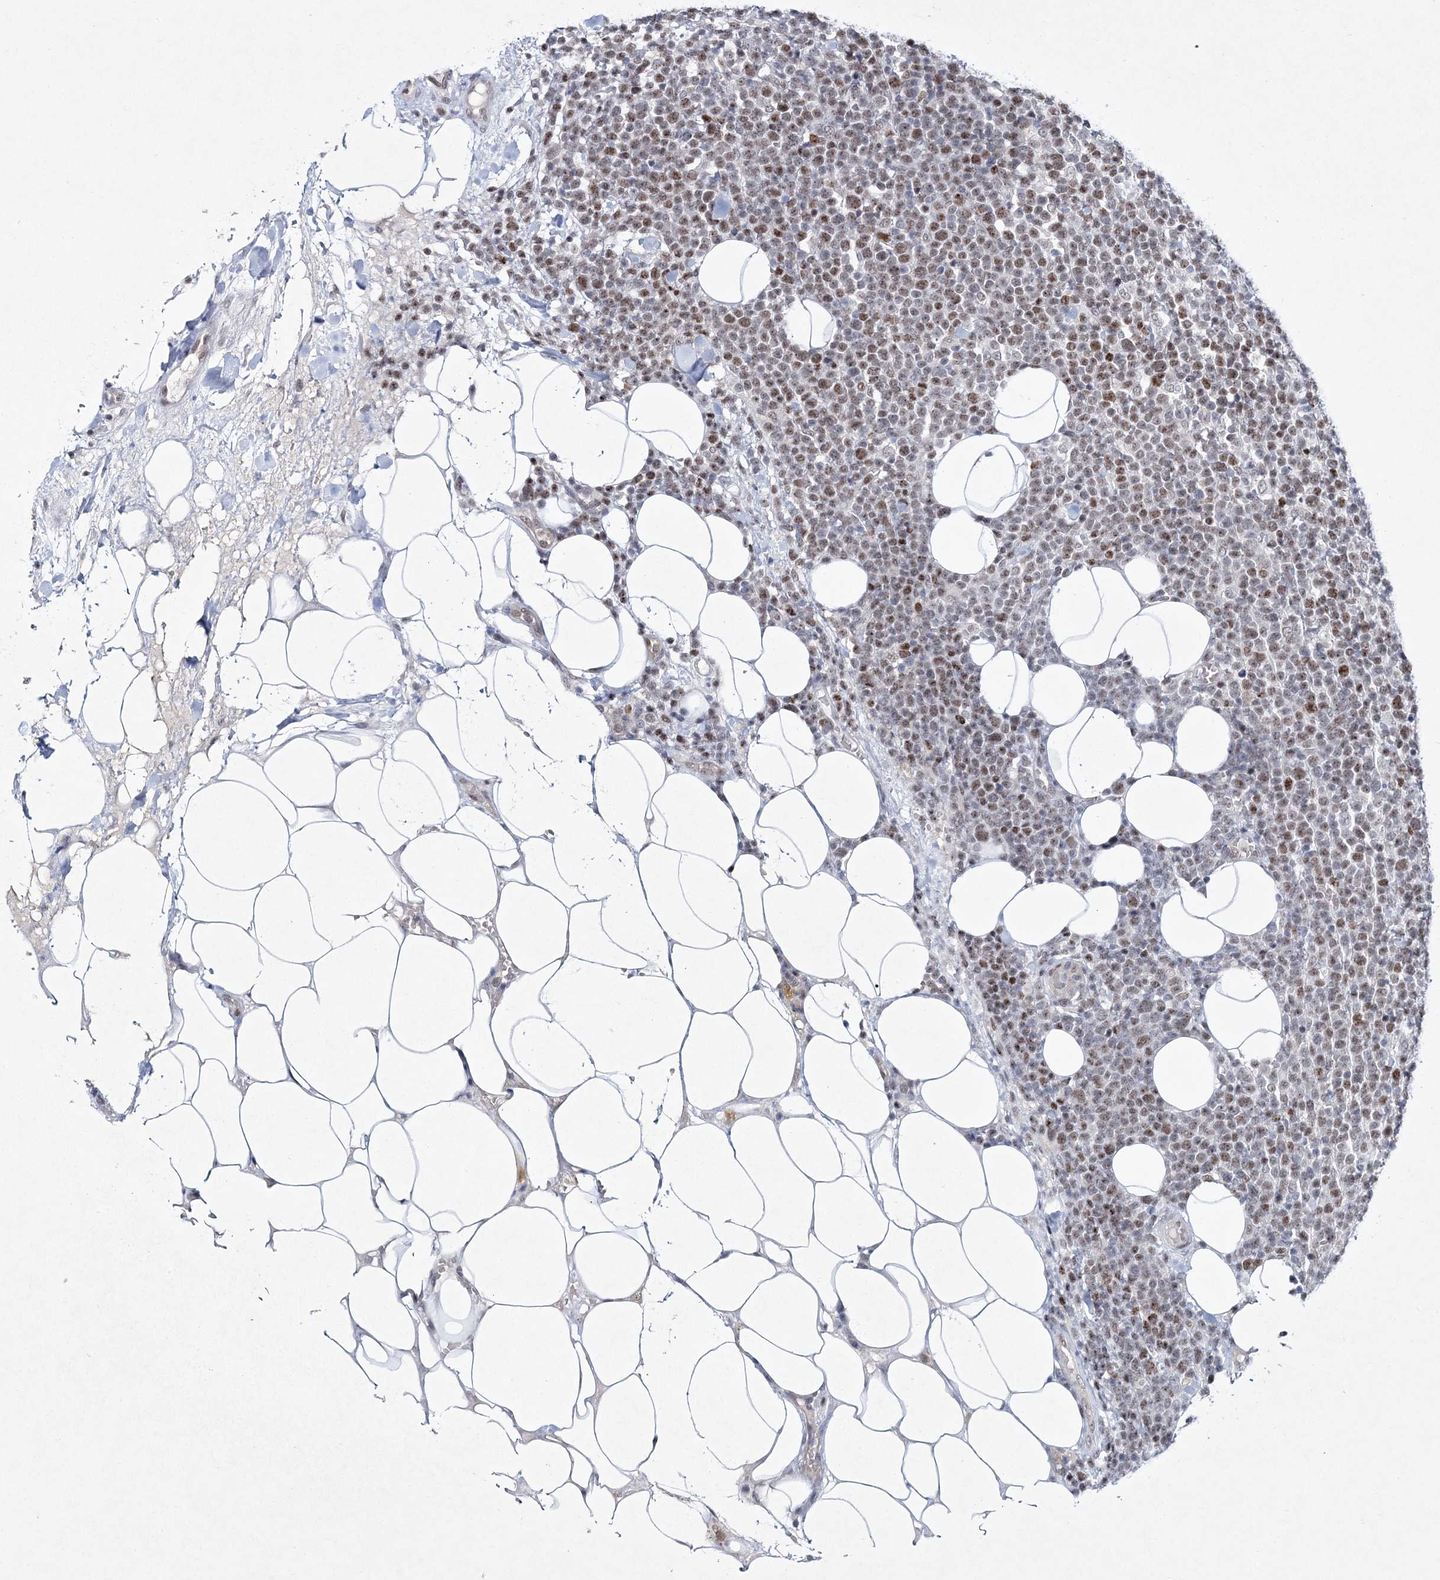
{"staining": {"intensity": "moderate", "quantity": ">75%", "location": "nuclear"}, "tissue": "lymphoma", "cell_type": "Tumor cells", "image_type": "cancer", "snomed": [{"axis": "morphology", "description": "Malignant lymphoma, non-Hodgkin's type, High grade"}, {"axis": "topography", "description": "Lymph node"}], "caption": "A histopathology image of lymphoma stained for a protein reveals moderate nuclear brown staining in tumor cells.", "gene": "LRRFIP2", "patient": {"sex": "male", "age": 61}}